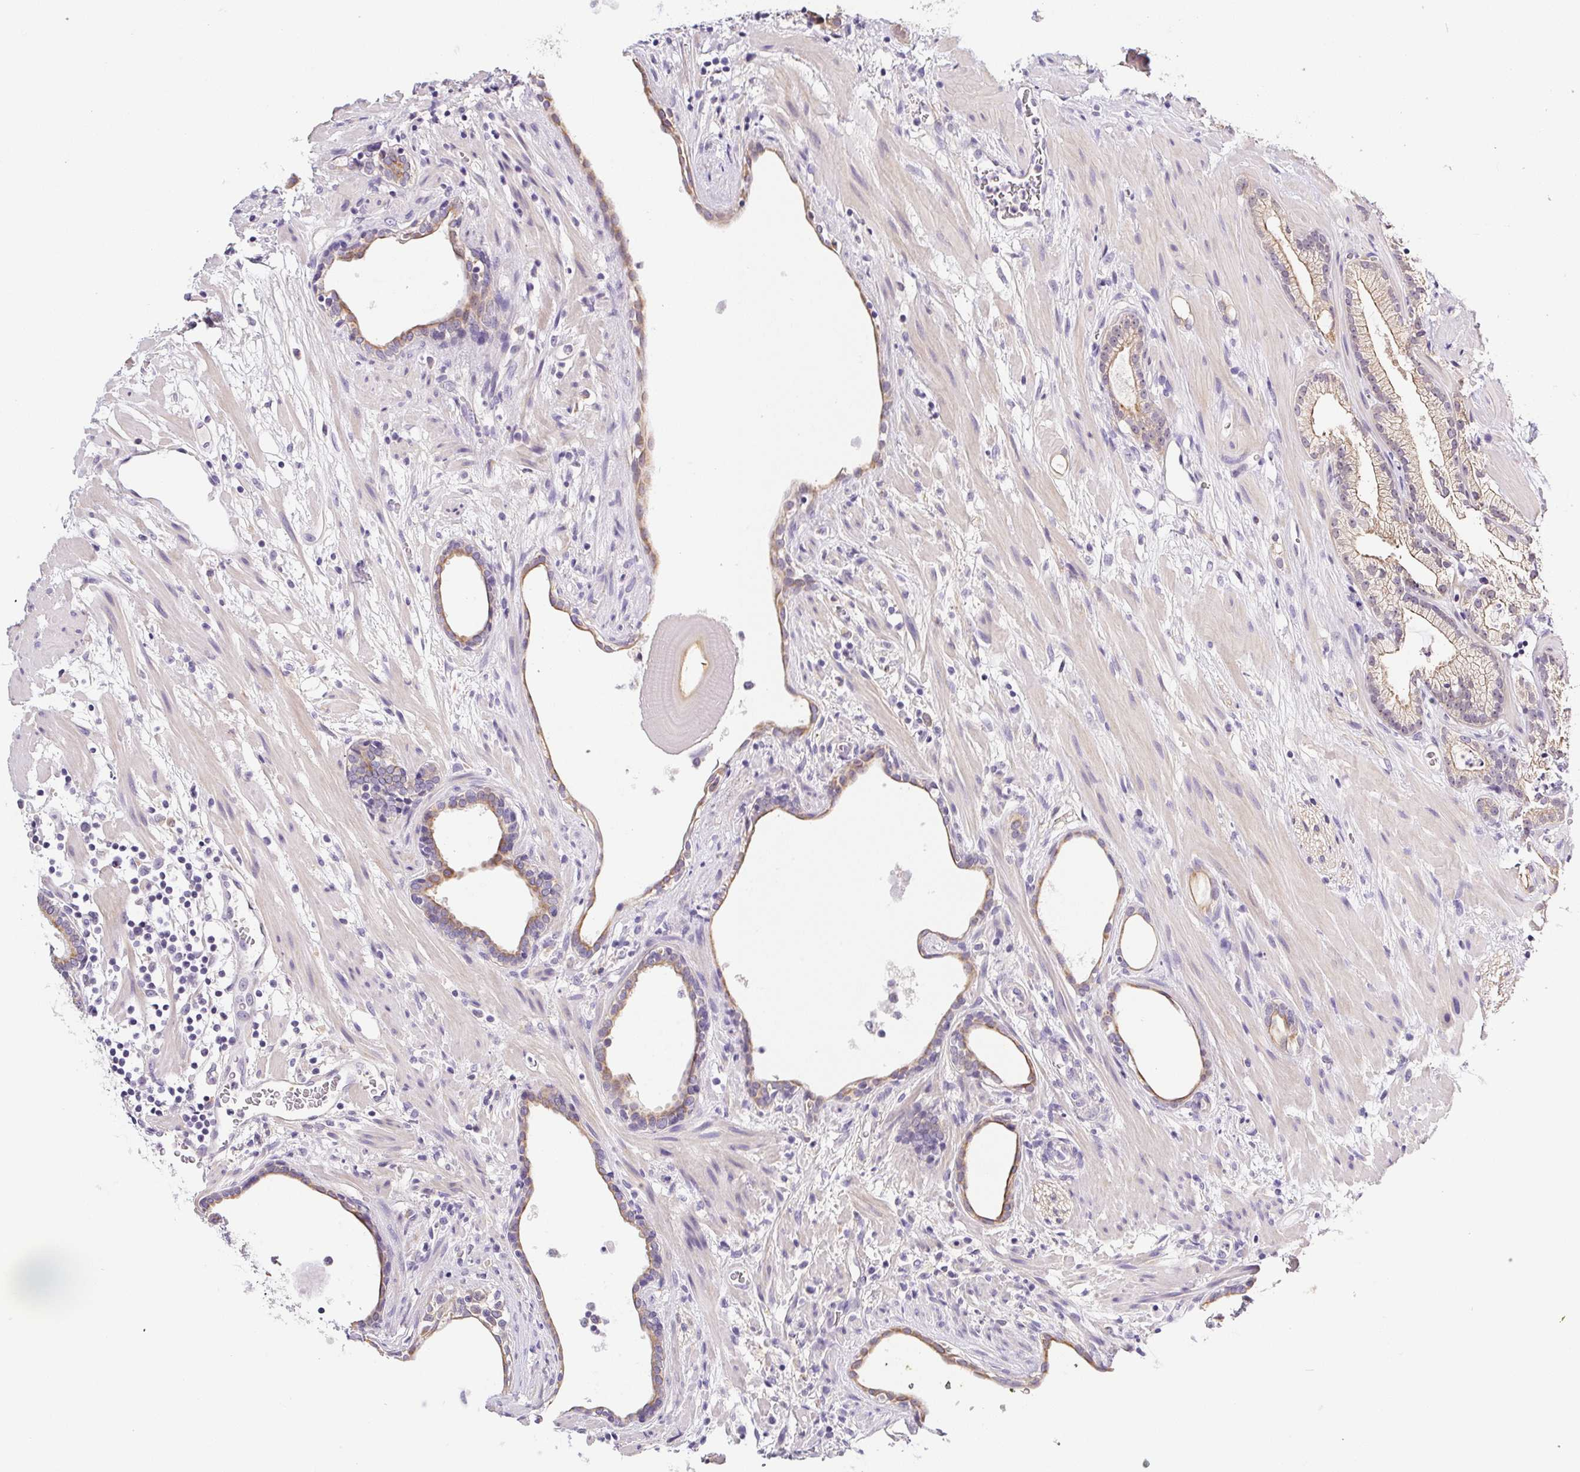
{"staining": {"intensity": "weak", "quantity": "<25%", "location": "cytoplasmic/membranous"}, "tissue": "prostate cancer", "cell_type": "Tumor cells", "image_type": "cancer", "snomed": [{"axis": "morphology", "description": "Adenocarcinoma, Low grade"}, {"axis": "topography", "description": "Prostate"}], "caption": "This is an immunohistochemistry micrograph of low-grade adenocarcinoma (prostate). There is no positivity in tumor cells.", "gene": "SLC17A7", "patient": {"sex": "male", "age": 57}}